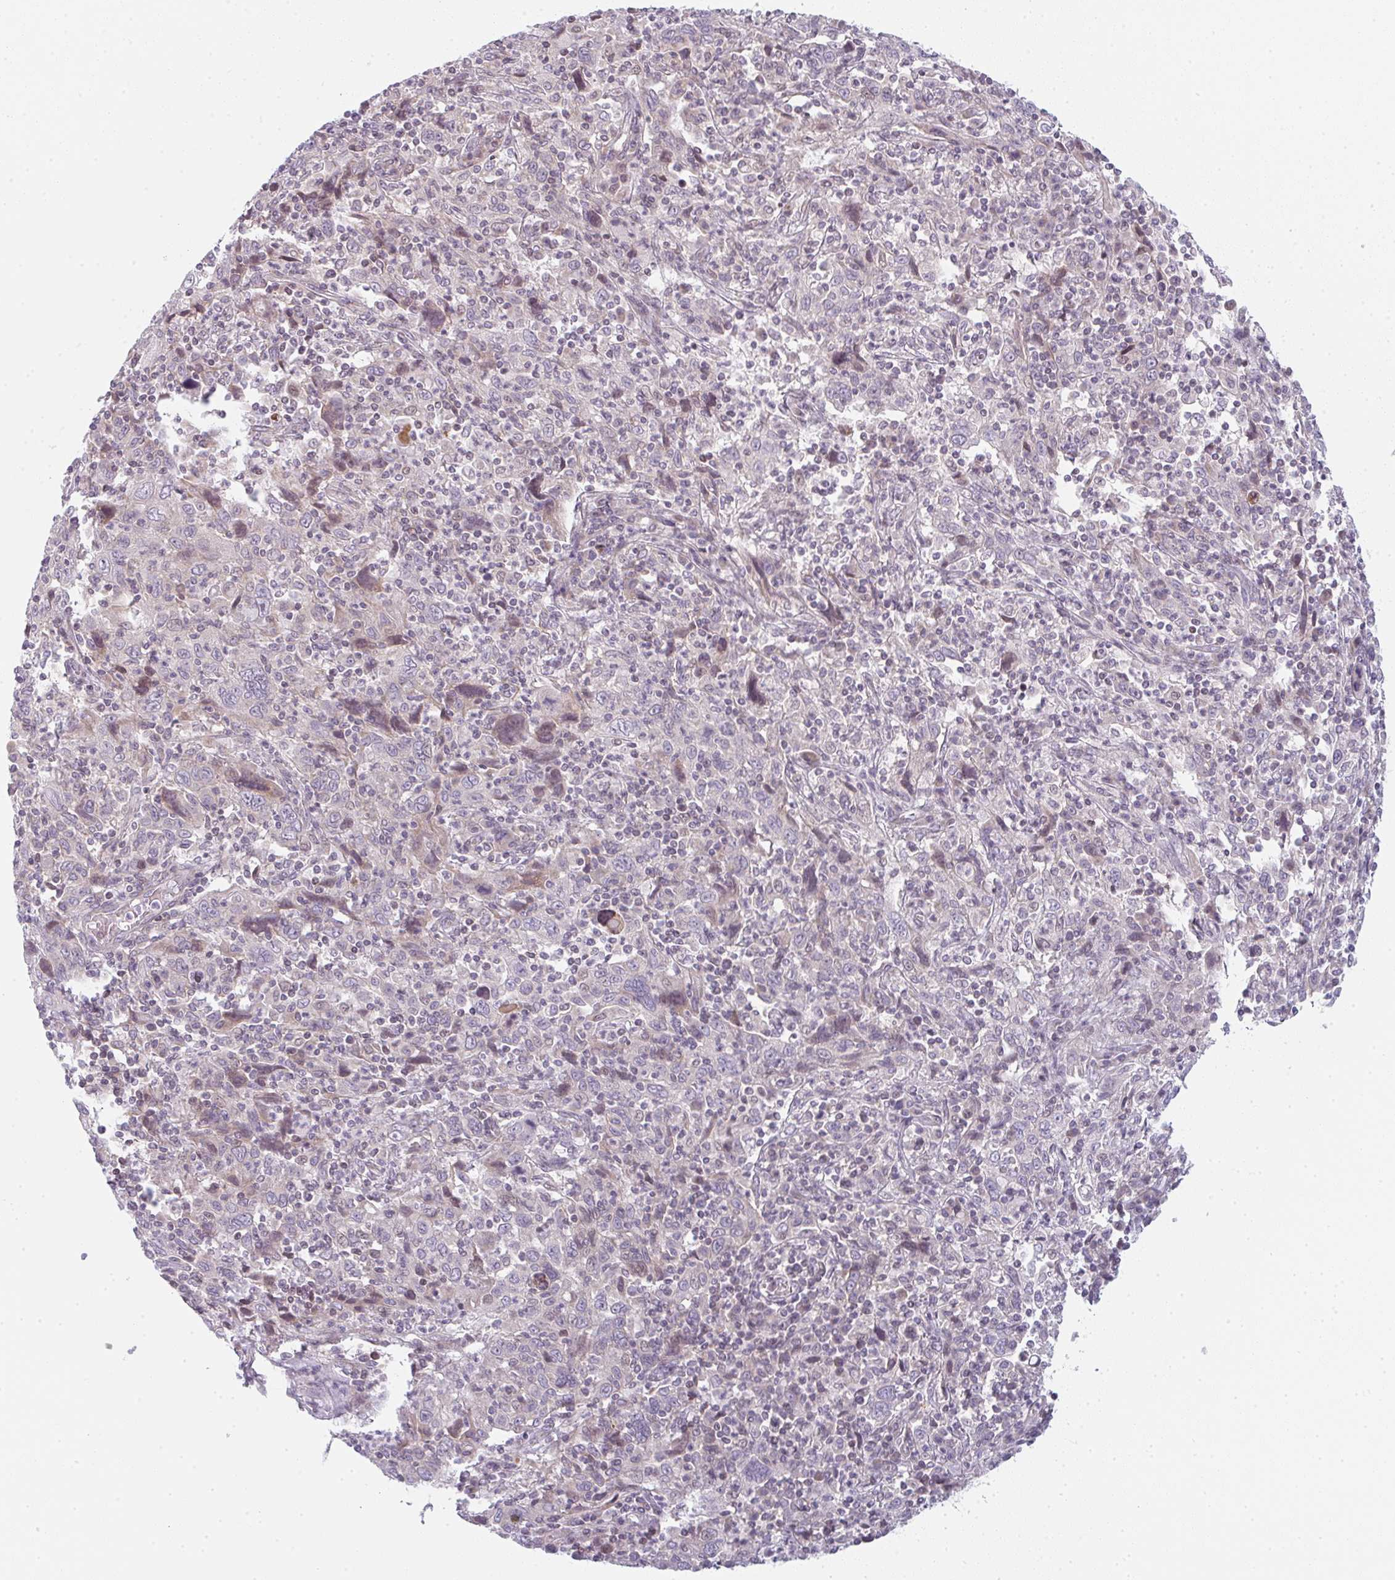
{"staining": {"intensity": "negative", "quantity": "none", "location": "none"}, "tissue": "cervical cancer", "cell_type": "Tumor cells", "image_type": "cancer", "snomed": [{"axis": "morphology", "description": "Squamous cell carcinoma, NOS"}, {"axis": "topography", "description": "Cervix"}], "caption": "High magnification brightfield microscopy of squamous cell carcinoma (cervical) stained with DAB (brown) and counterstained with hematoxylin (blue): tumor cells show no significant expression.", "gene": "TMEM237", "patient": {"sex": "female", "age": 46}}